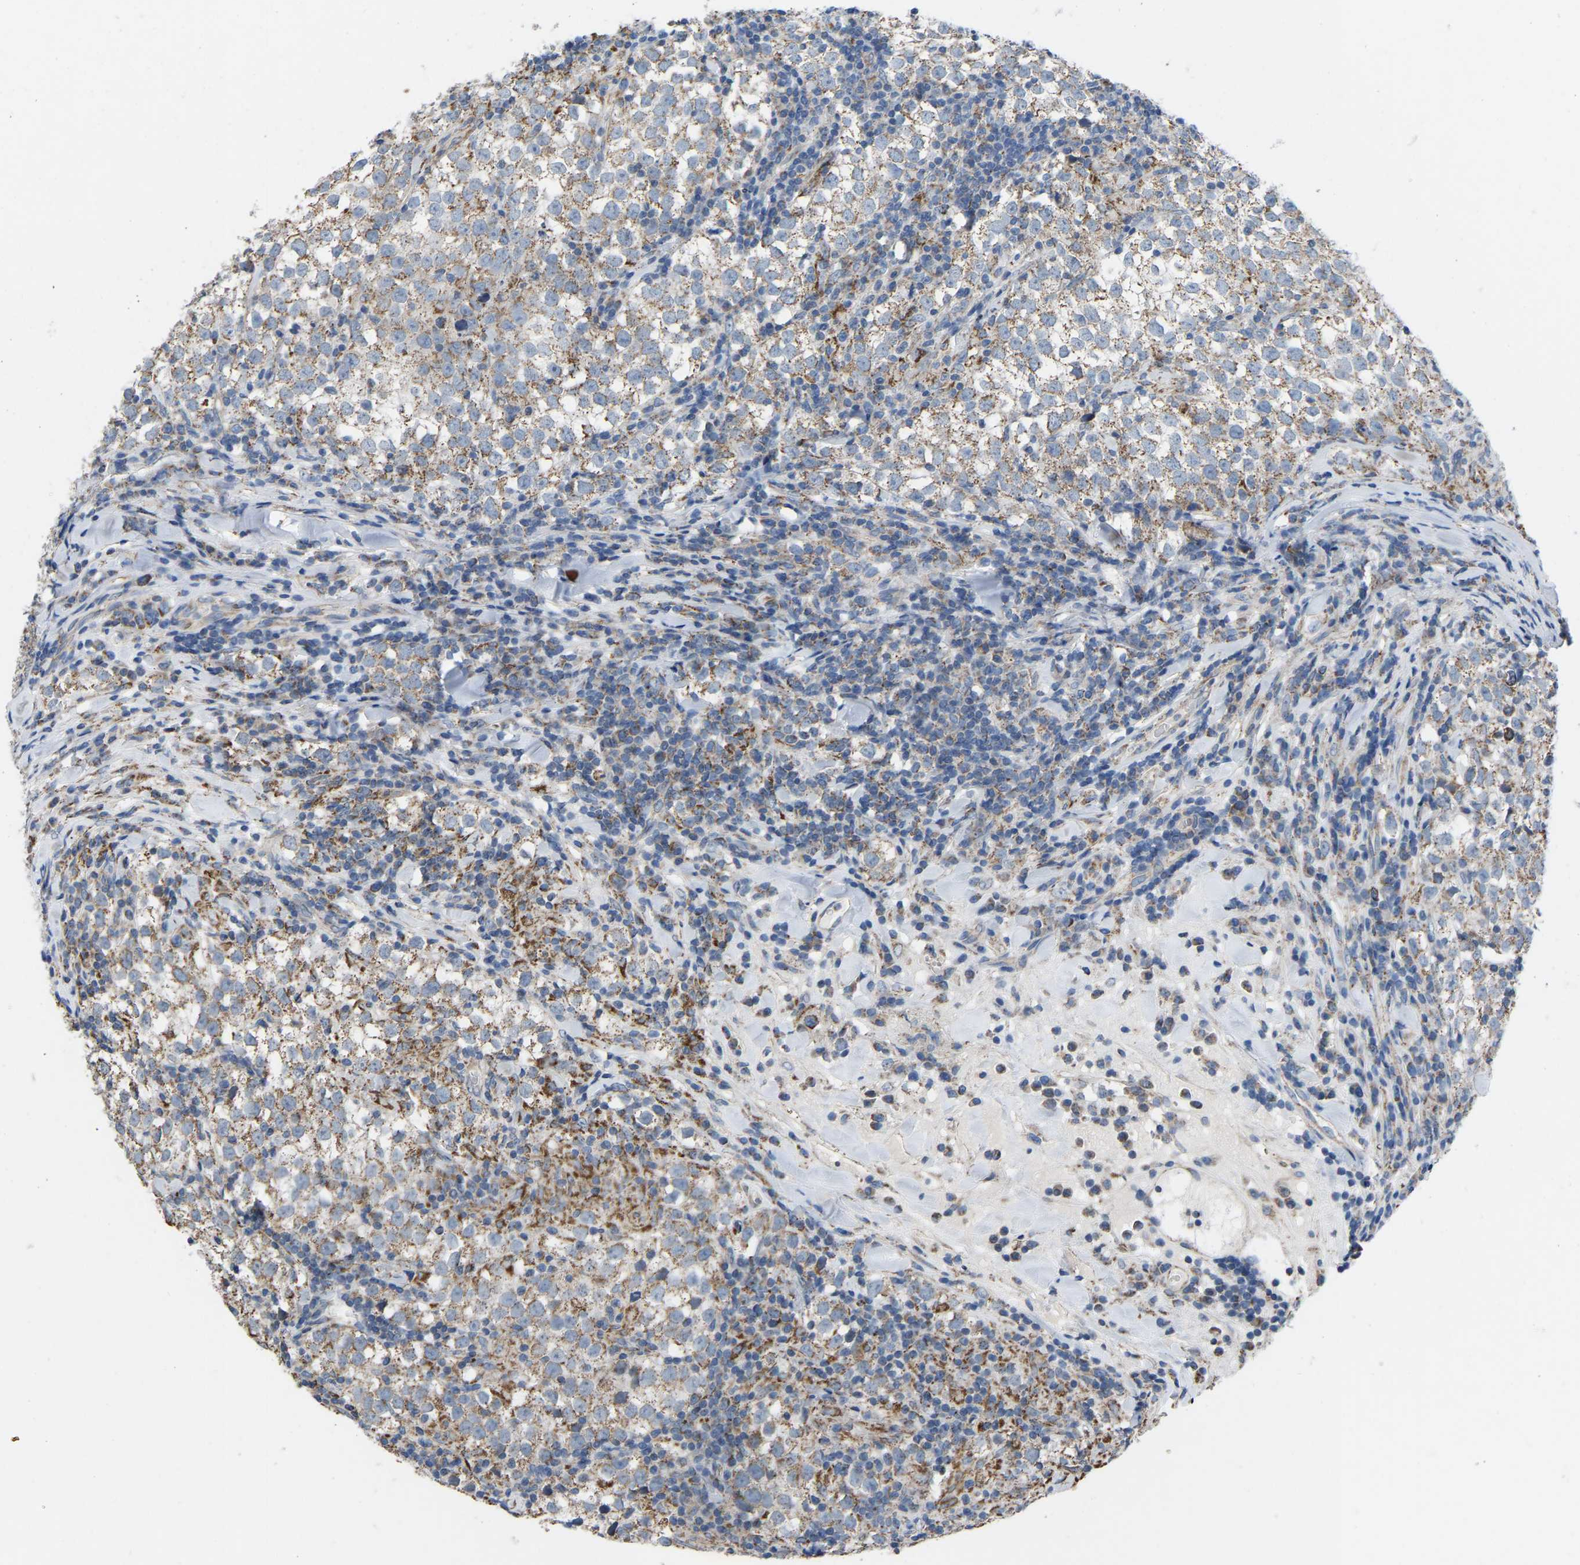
{"staining": {"intensity": "moderate", "quantity": ">75%", "location": "cytoplasmic/membranous"}, "tissue": "testis cancer", "cell_type": "Tumor cells", "image_type": "cancer", "snomed": [{"axis": "morphology", "description": "Seminoma, NOS"}, {"axis": "morphology", "description": "Carcinoma, Embryonal, NOS"}, {"axis": "topography", "description": "Testis"}], "caption": "Protein expression analysis of human testis seminoma reveals moderate cytoplasmic/membranous positivity in about >75% of tumor cells.", "gene": "BCL10", "patient": {"sex": "male", "age": 36}}